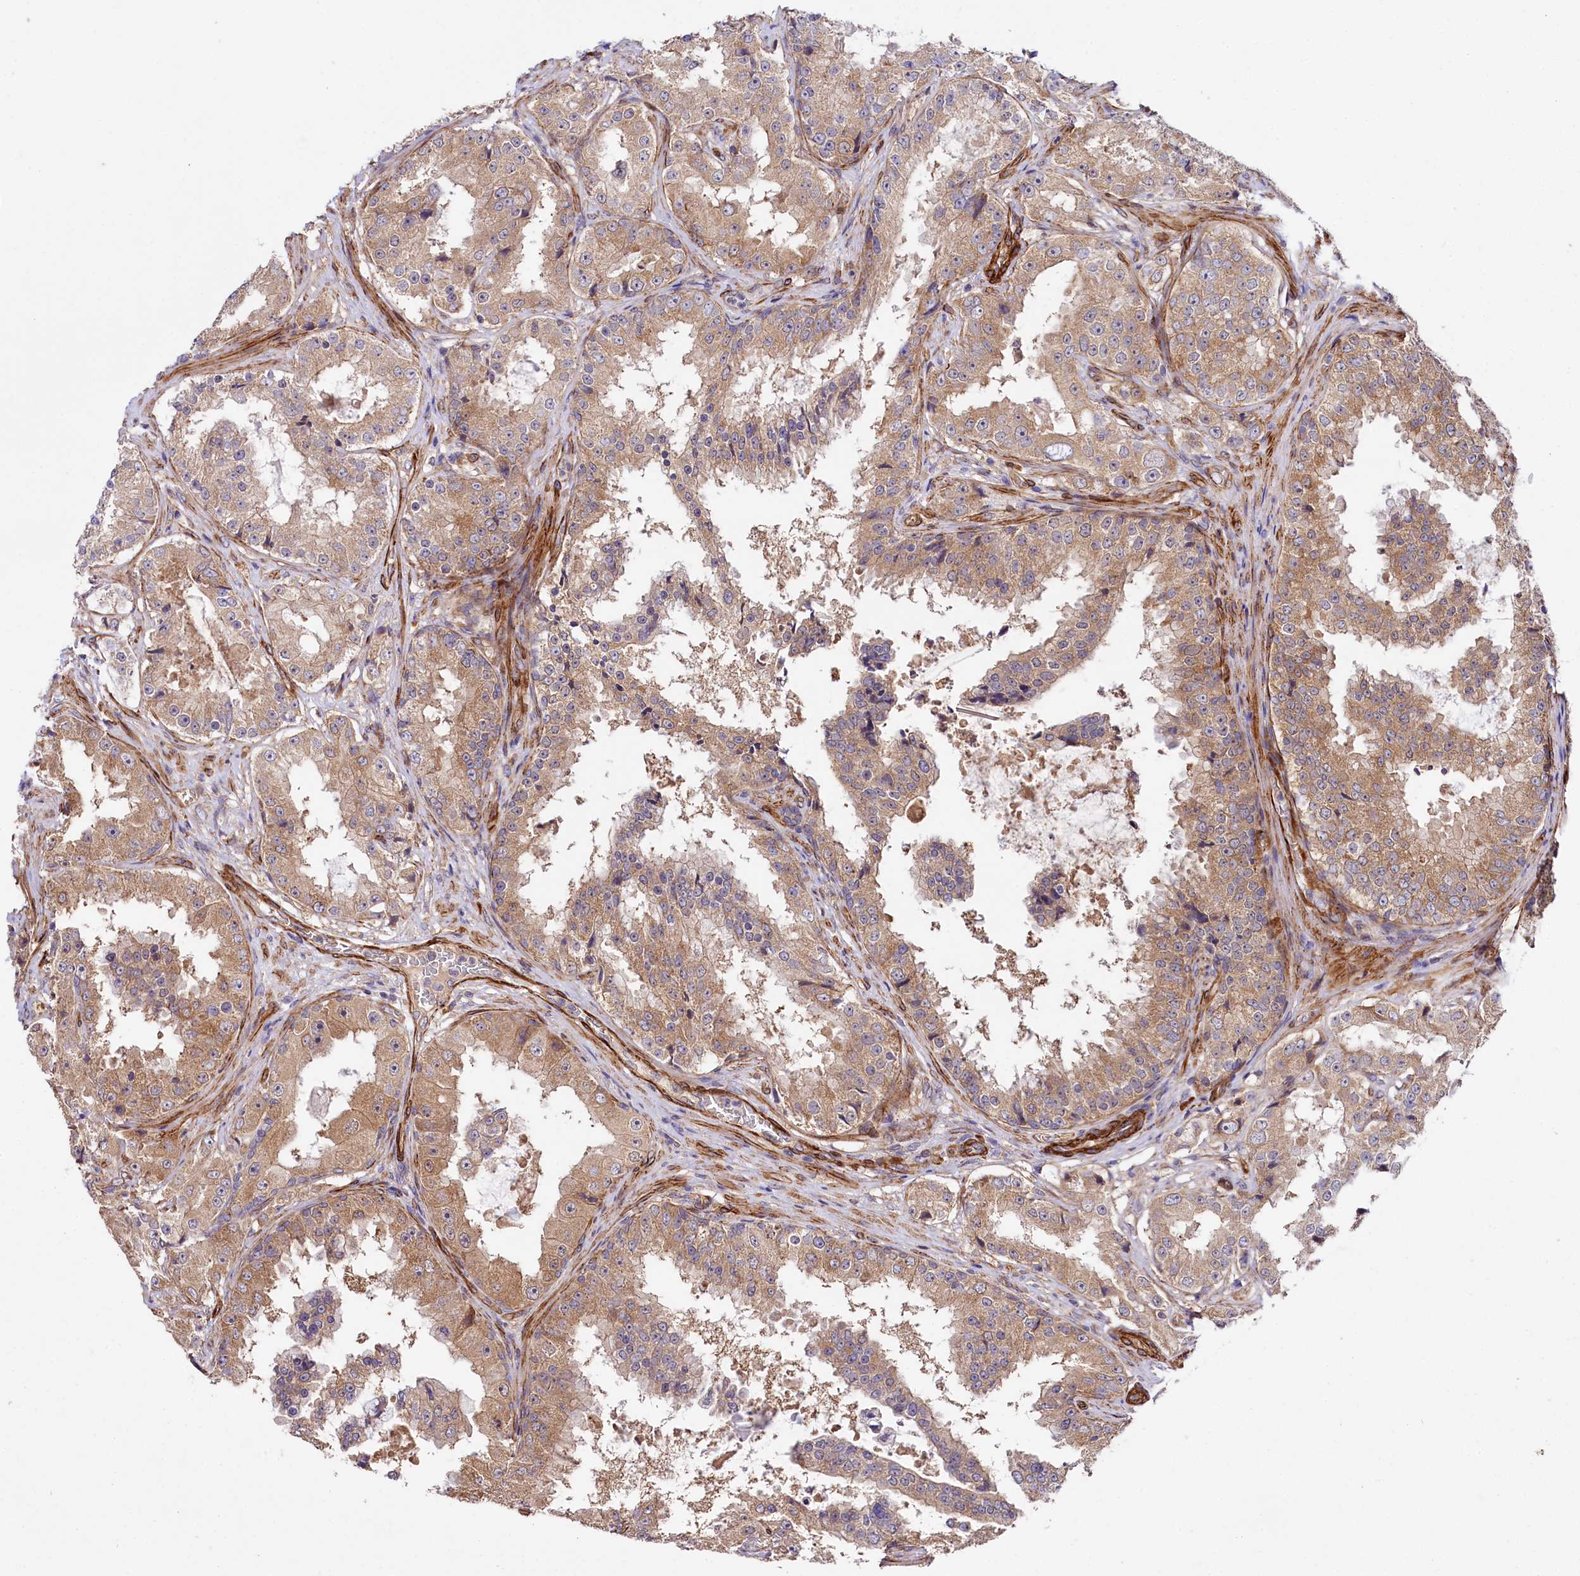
{"staining": {"intensity": "moderate", "quantity": ">75%", "location": "cytoplasmic/membranous"}, "tissue": "prostate cancer", "cell_type": "Tumor cells", "image_type": "cancer", "snomed": [{"axis": "morphology", "description": "Adenocarcinoma, High grade"}, {"axis": "topography", "description": "Prostate"}], "caption": "Immunohistochemical staining of prostate cancer exhibits medium levels of moderate cytoplasmic/membranous positivity in approximately >75% of tumor cells.", "gene": "SPATS2", "patient": {"sex": "male", "age": 73}}